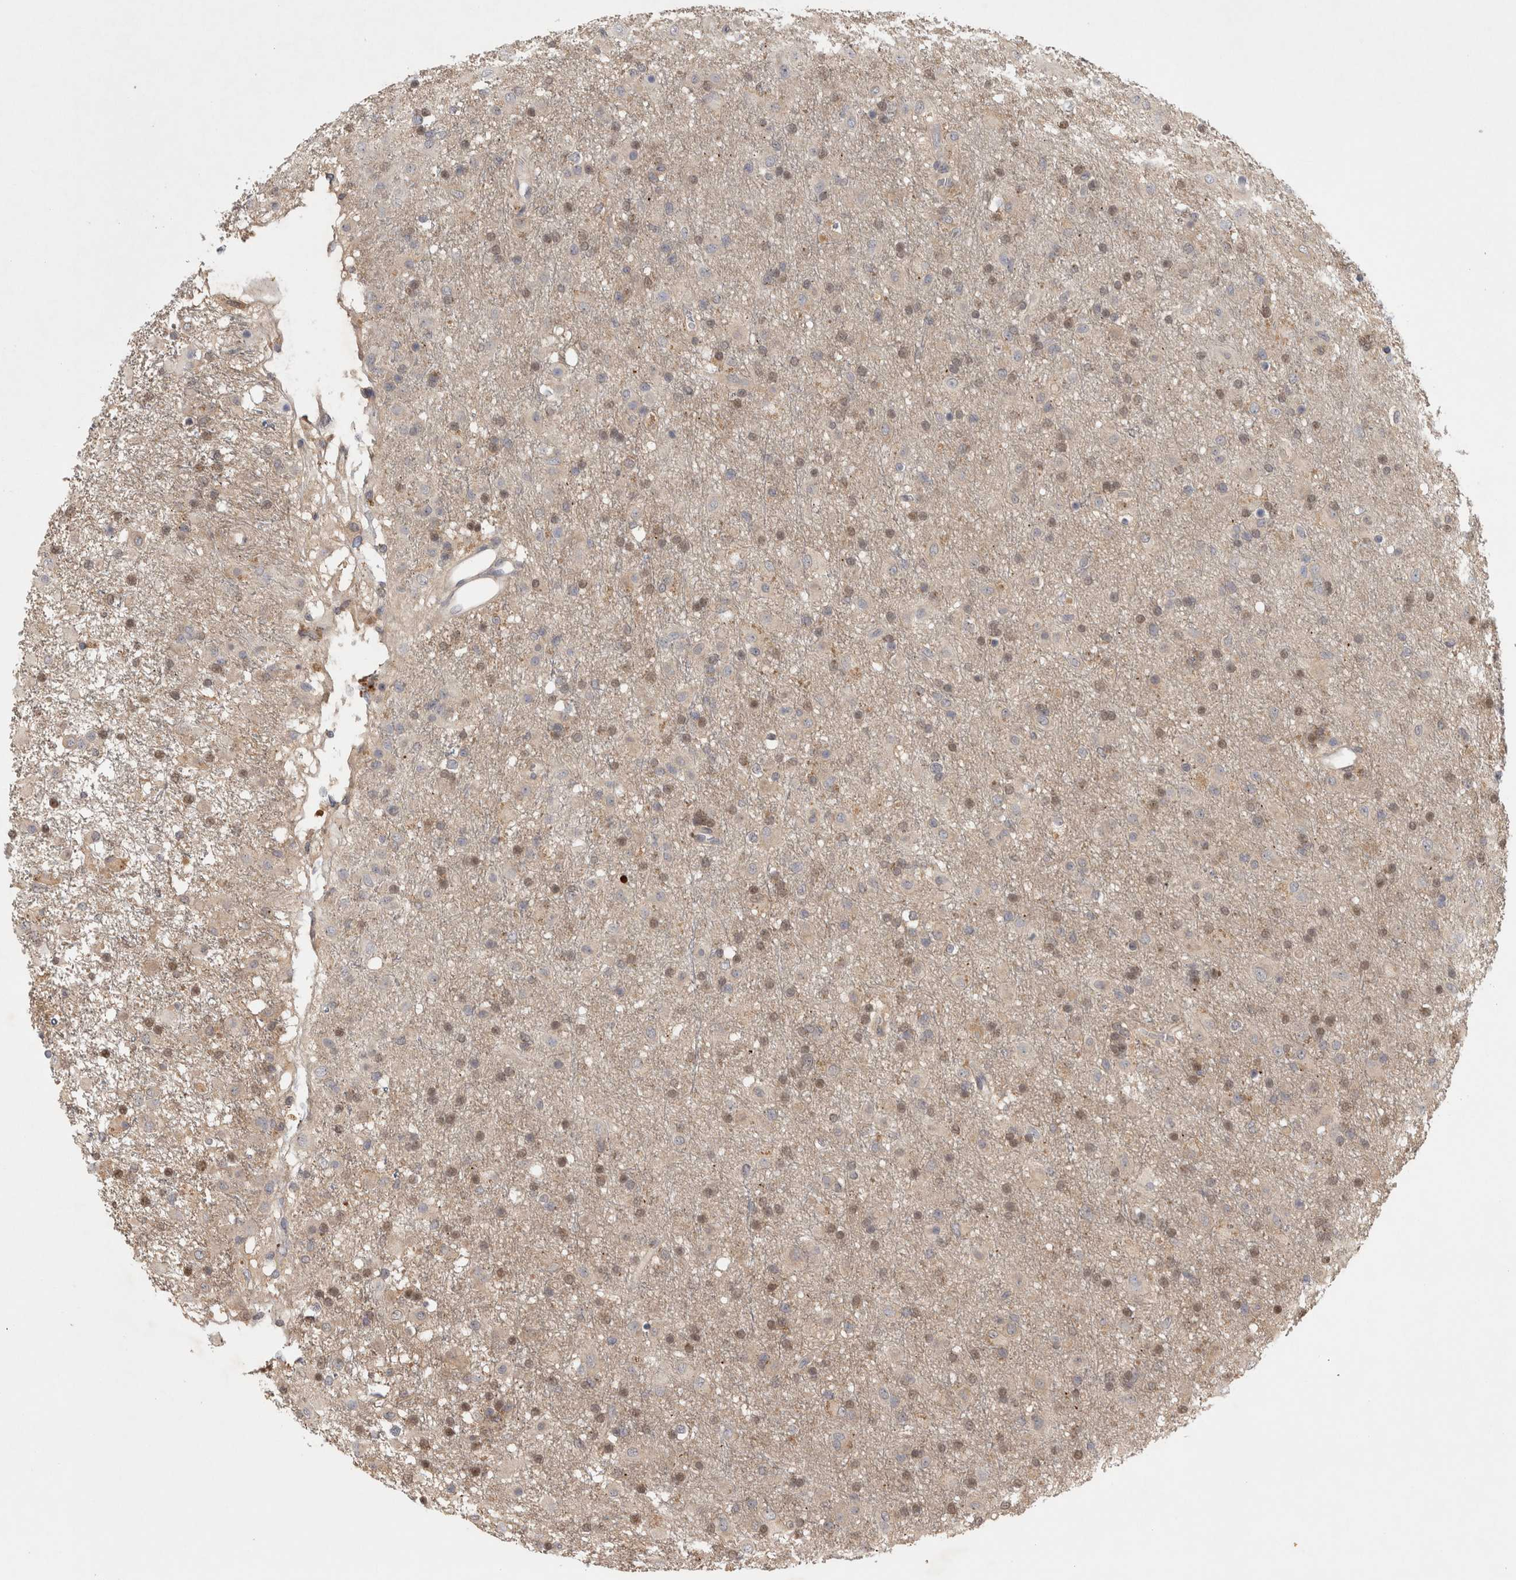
{"staining": {"intensity": "moderate", "quantity": "25%-75%", "location": "nuclear"}, "tissue": "glioma", "cell_type": "Tumor cells", "image_type": "cancer", "snomed": [{"axis": "morphology", "description": "Glioma, malignant, Low grade"}, {"axis": "topography", "description": "Brain"}], "caption": "IHC staining of glioma, which reveals medium levels of moderate nuclear expression in about 25%-75% of tumor cells indicating moderate nuclear protein expression. The staining was performed using DAB (3,3'-diaminobenzidine) (brown) for protein detection and nuclei were counterstained in hematoxylin (blue).", "gene": "PIGP", "patient": {"sex": "male", "age": 65}}